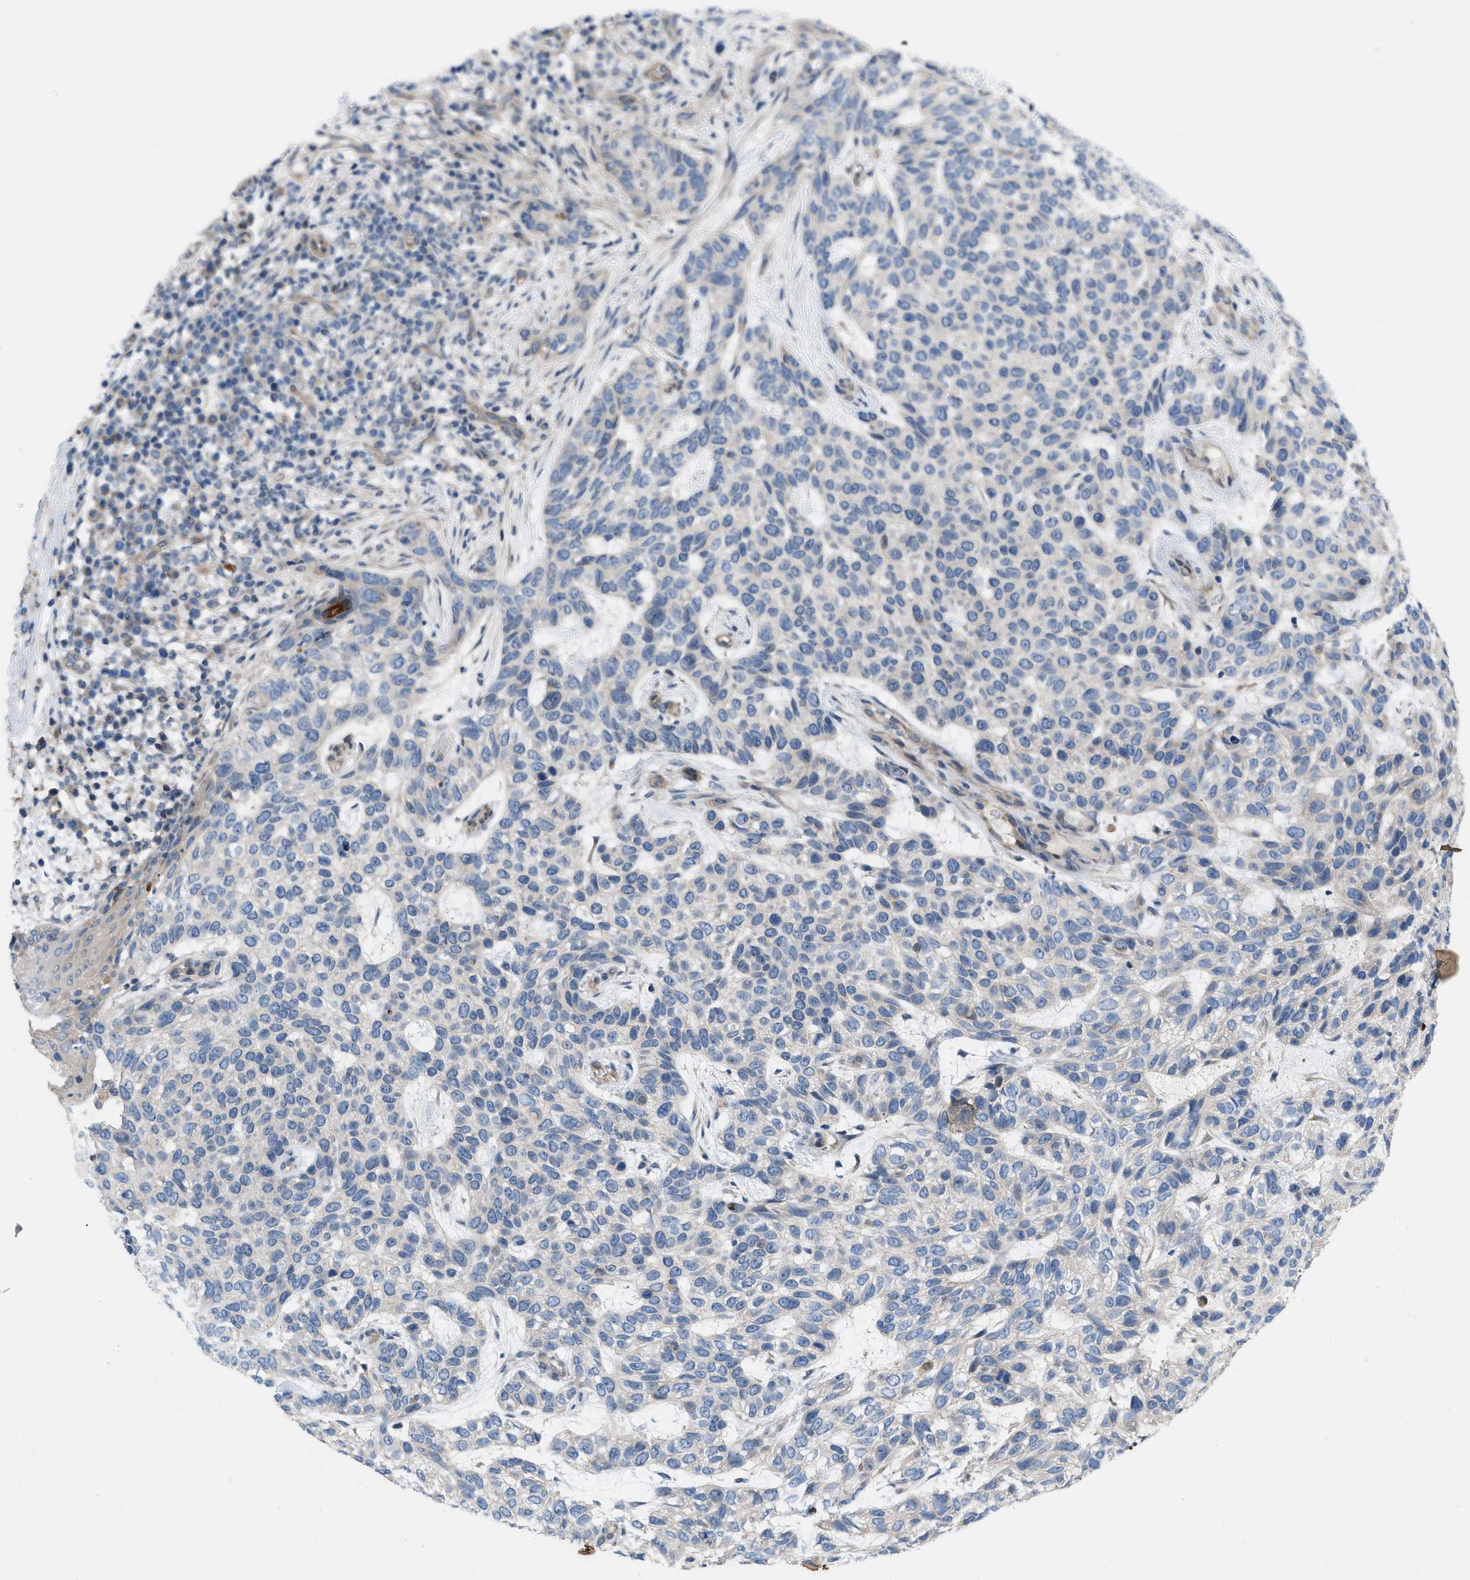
{"staining": {"intensity": "negative", "quantity": "none", "location": "none"}, "tissue": "skin cancer", "cell_type": "Tumor cells", "image_type": "cancer", "snomed": [{"axis": "morphology", "description": "Normal tissue, NOS"}, {"axis": "morphology", "description": "Basal cell carcinoma"}, {"axis": "topography", "description": "Skin"}], "caption": "Human skin basal cell carcinoma stained for a protein using immunohistochemistry (IHC) reveals no positivity in tumor cells.", "gene": "NDEL1", "patient": {"sex": "male", "age": 79}}